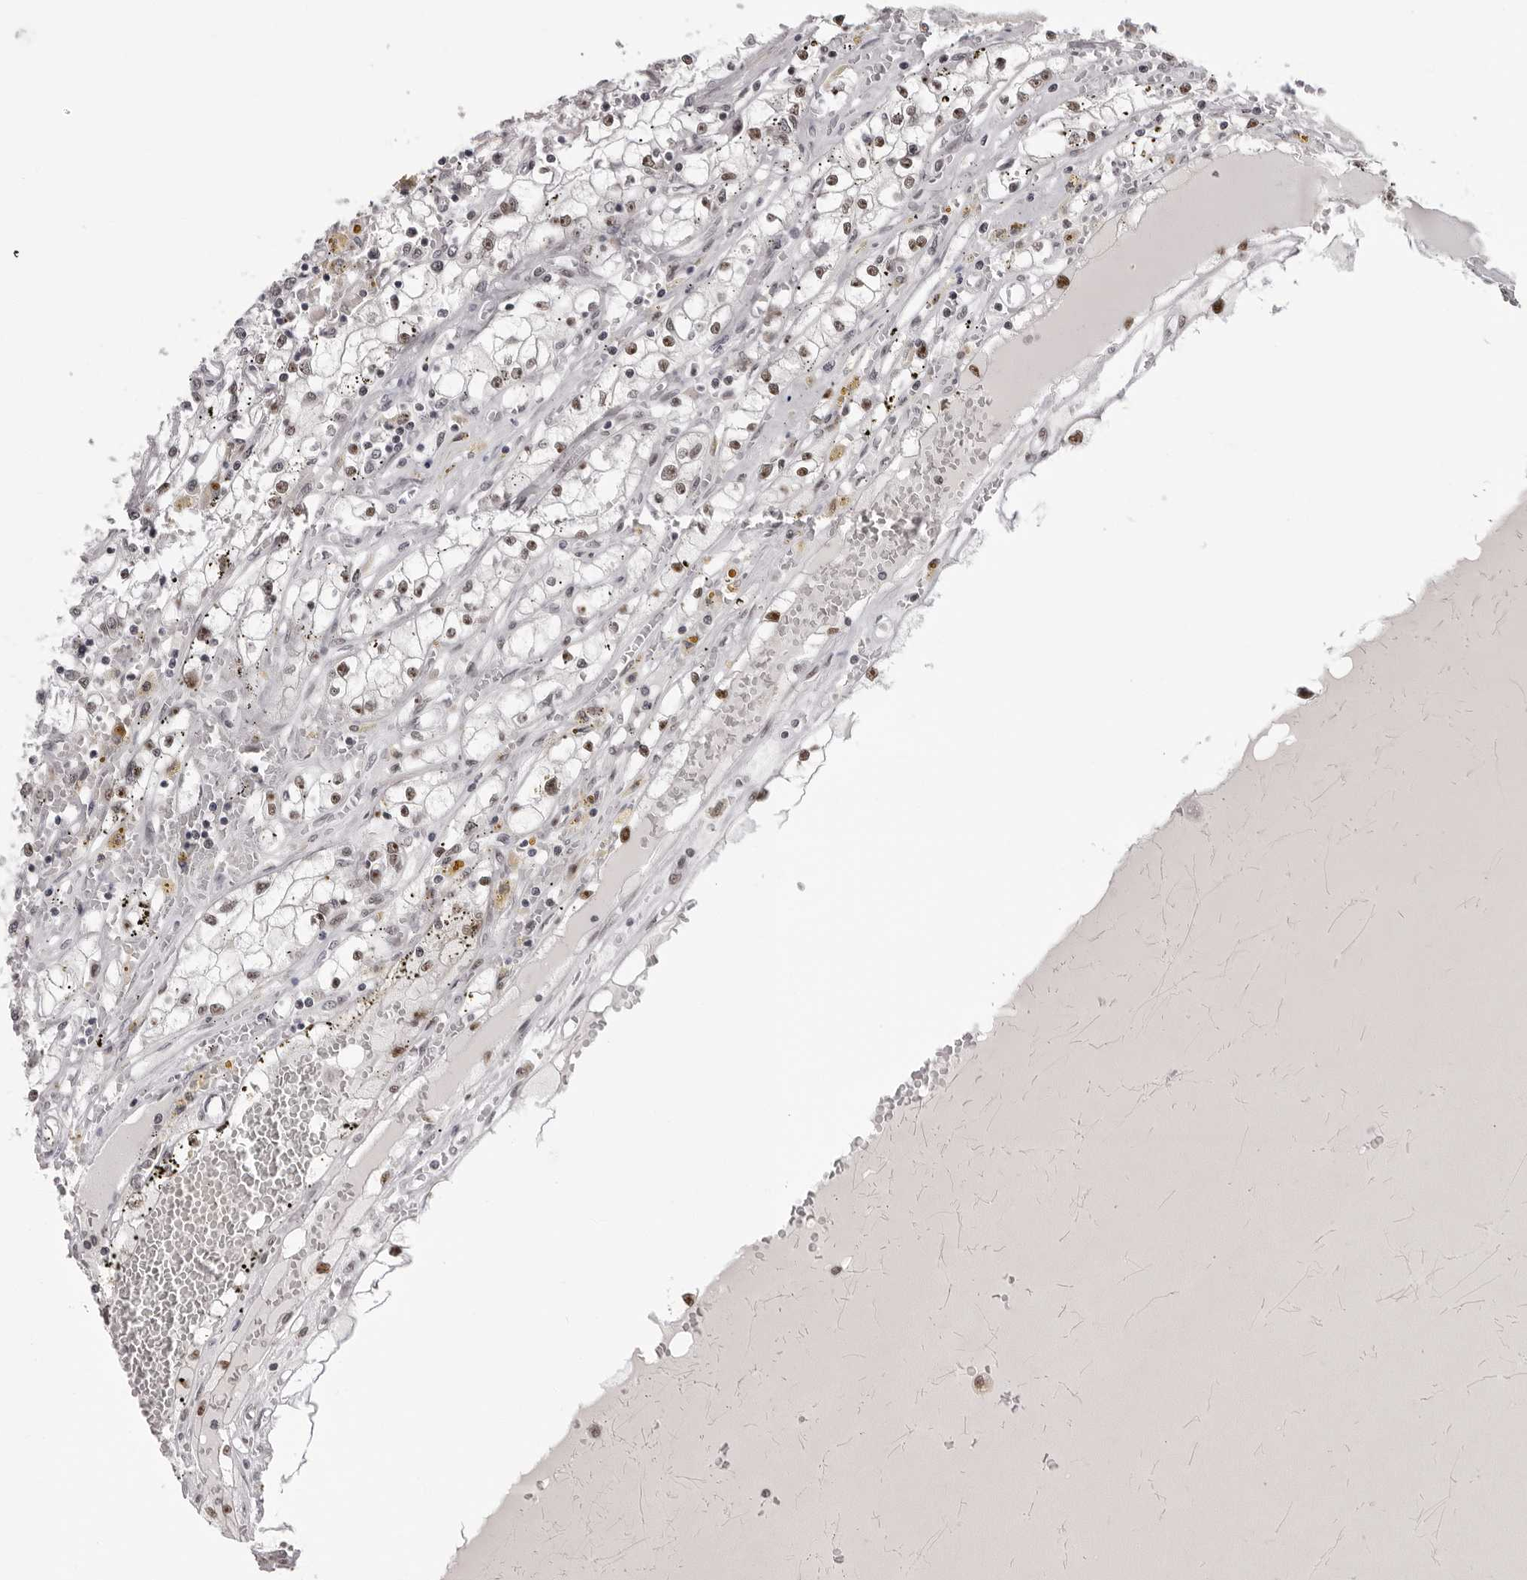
{"staining": {"intensity": "moderate", "quantity": "<25%", "location": "nuclear"}, "tissue": "renal cancer", "cell_type": "Tumor cells", "image_type": "cancer", "snomed": [{"axis": "morphology", "description": "Adenocarcinoma, NOS"}, {"axis": "topography", "description": "Kidney"}], "caption": "Approximately <25% of tumor cells in human renal cancer show moderate nuclear protein expression as visualized by brown immunohistochemical staining.", "gene": "HEXIM2", "patient": {"sex": "male", "age": 56}}